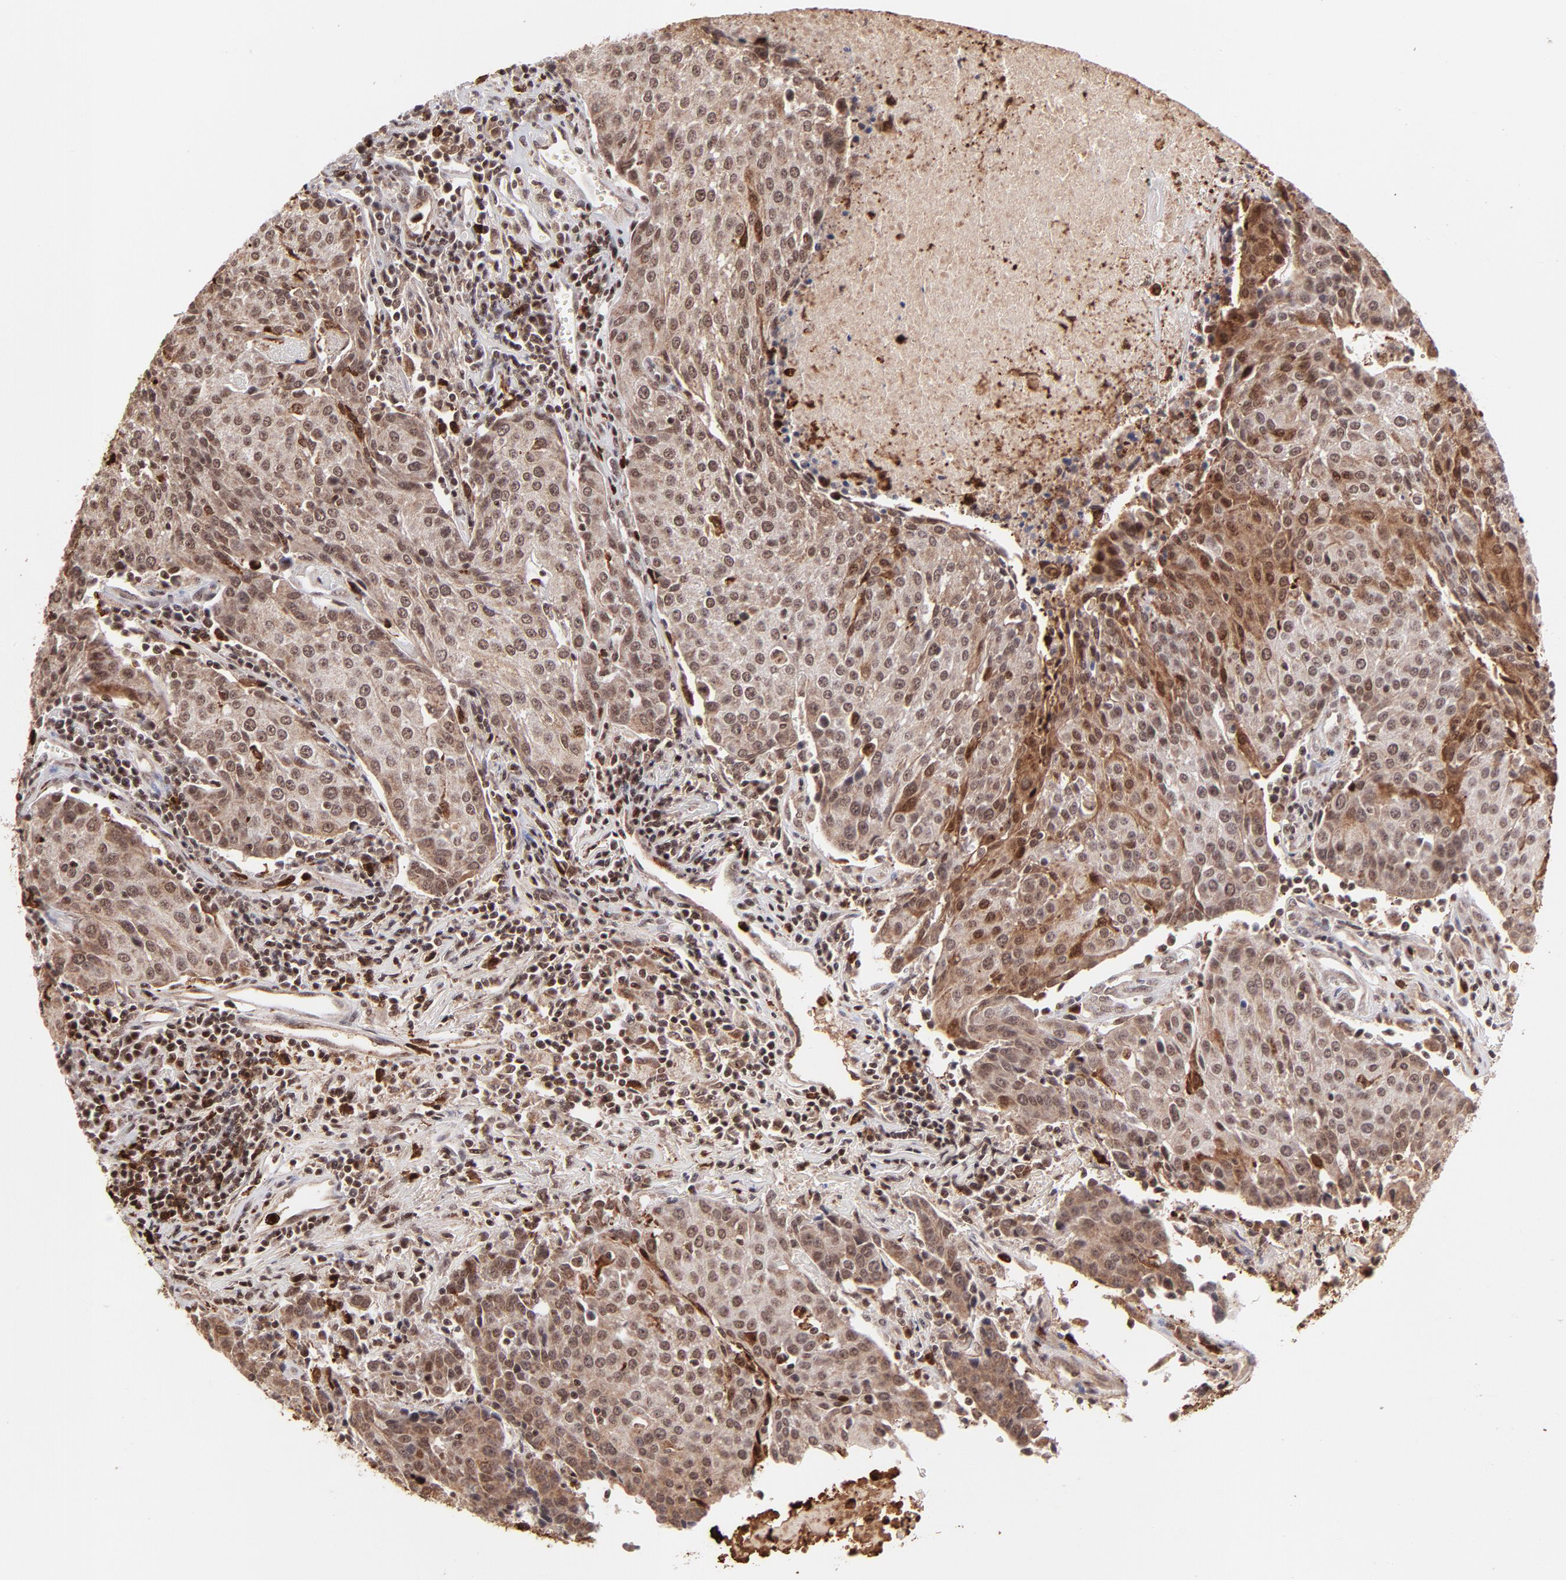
{"staining": {"intensity": "weak", "quantity": ">75%", "location": "cytoplasmic/membranous,nuclear"}, "tissue": "urothelial cancer", "cell_type": "Tumor cells", "image_type": "cancer", "snomed": [{"axis": "morphology", "description": "Urothelial carcinoma, High grade"}, {"axis": "topography", "description": "Urinary bladder"}], "caption": "A low amount of weak cytoplasmic/membranous and nuclear expression is identified in approximately >75% of tumor cells in urothelial cancer tissue.", "gene": "ZFX", "patient": {"sex": "female", "age": 85}}